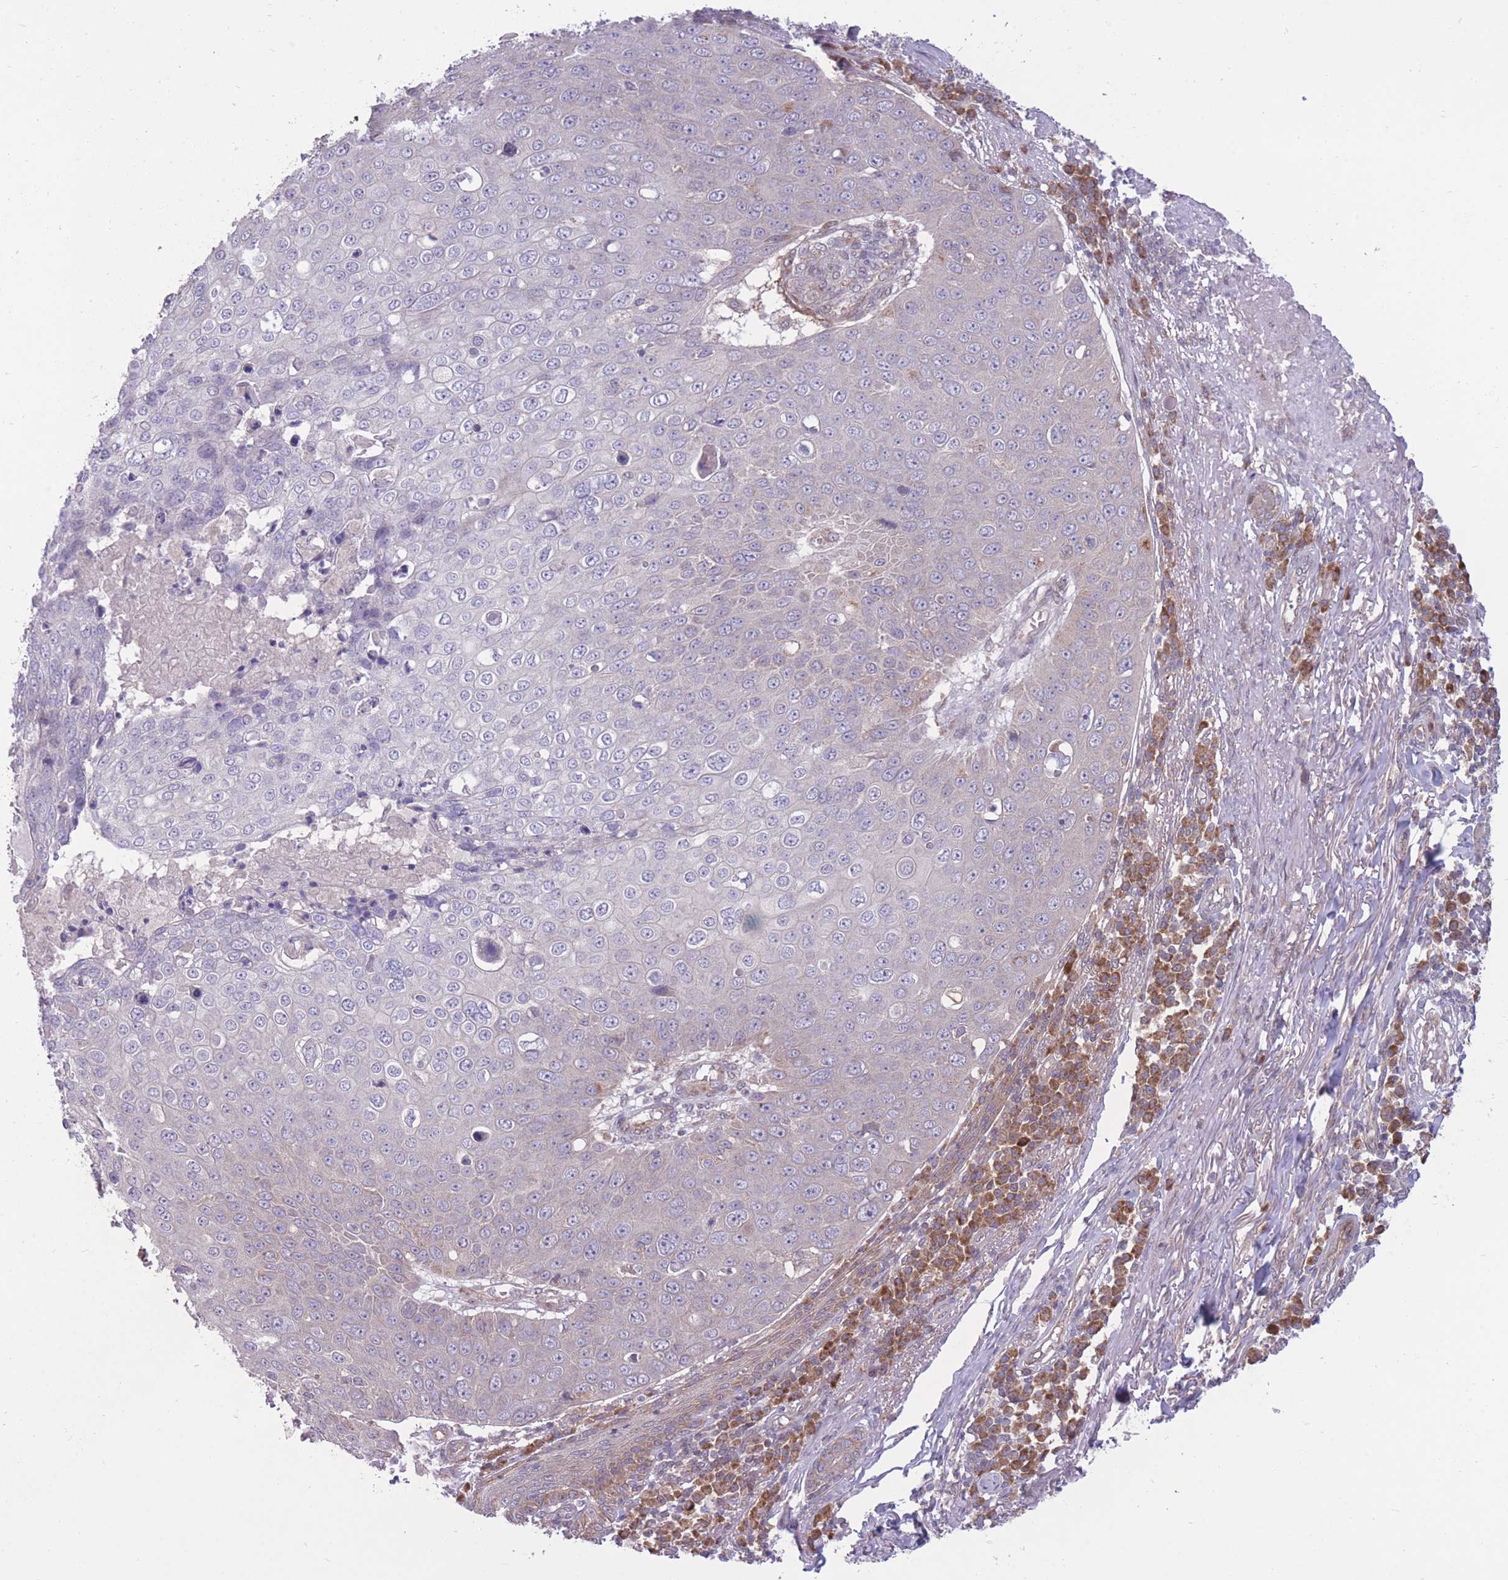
{"staining": {"intensity": "negative", "quantity": "none", "location": "none"}, "tissue": "skin cancer", "cell_type": "Tumor cells", "image_type": "cancer", "snomed": [{"axis": "morphology", "description": "Squamous cell carcinoma, NOS"}, {"axis": "topography", "description": "Skin"}], "caption": "Protein analysis of skin squamous cell carcinoma displays no significant positivity in tumor cells.", "gene": "RIC8A", "patient": {"sex": "male", "age": 71}}